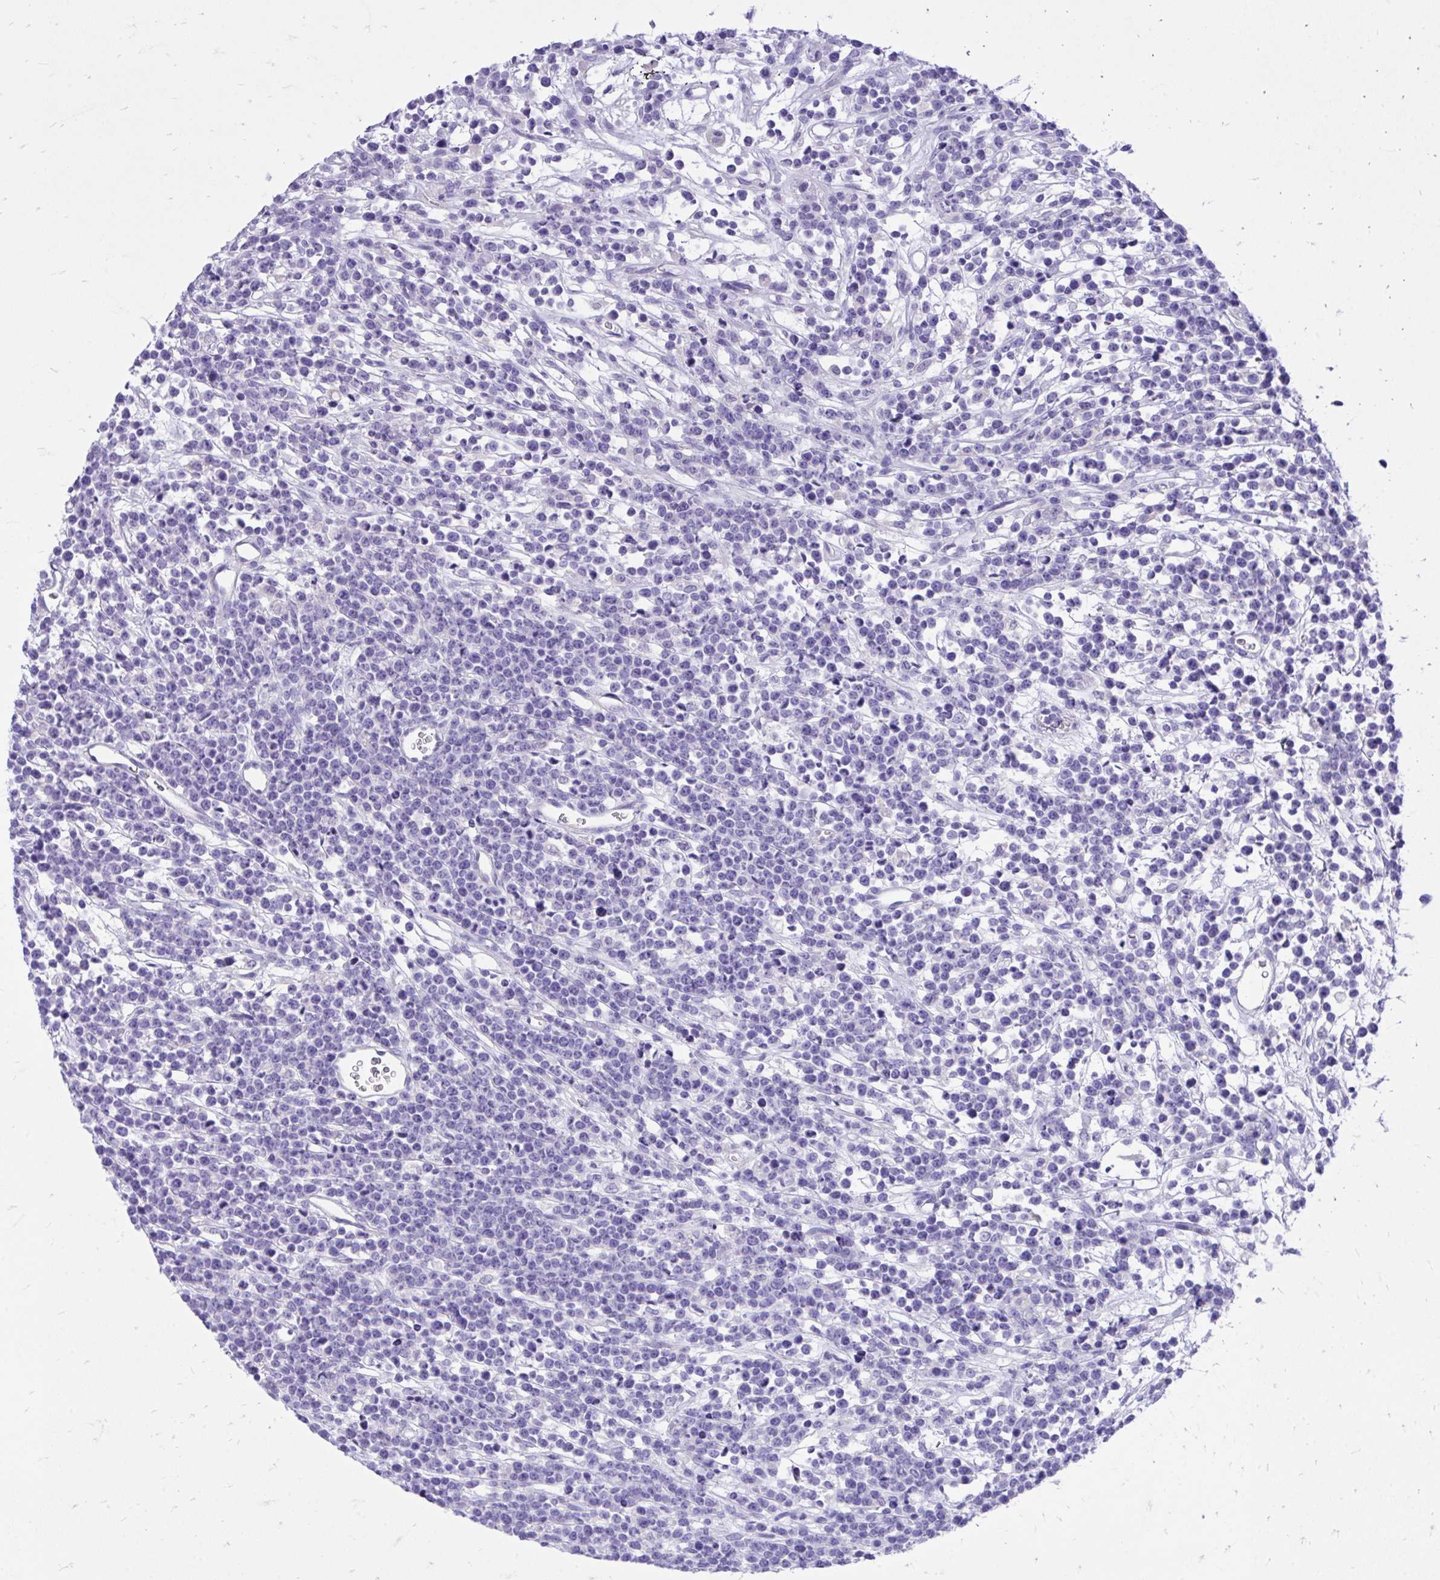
{"staining": {"intensity": "negative", "quantity": "none", "location": "none"}, "tissue": "lymphoma", "cell_type": "Tumor cells", "image_type": "cancer", "snomed": [{"axis": "morphology", "description": "Malignant lymphoma, non-Hodgkin's type, High grade"}, {"axis": "topography", "description": "Ovary"}], "caption": "High power microscopy histopathology image of an IHC micrograph of lymphoma, revealing no significant staining in tumor cells.", "gene": "MON1A", "patient": {"sex": "female", "age": 56}}